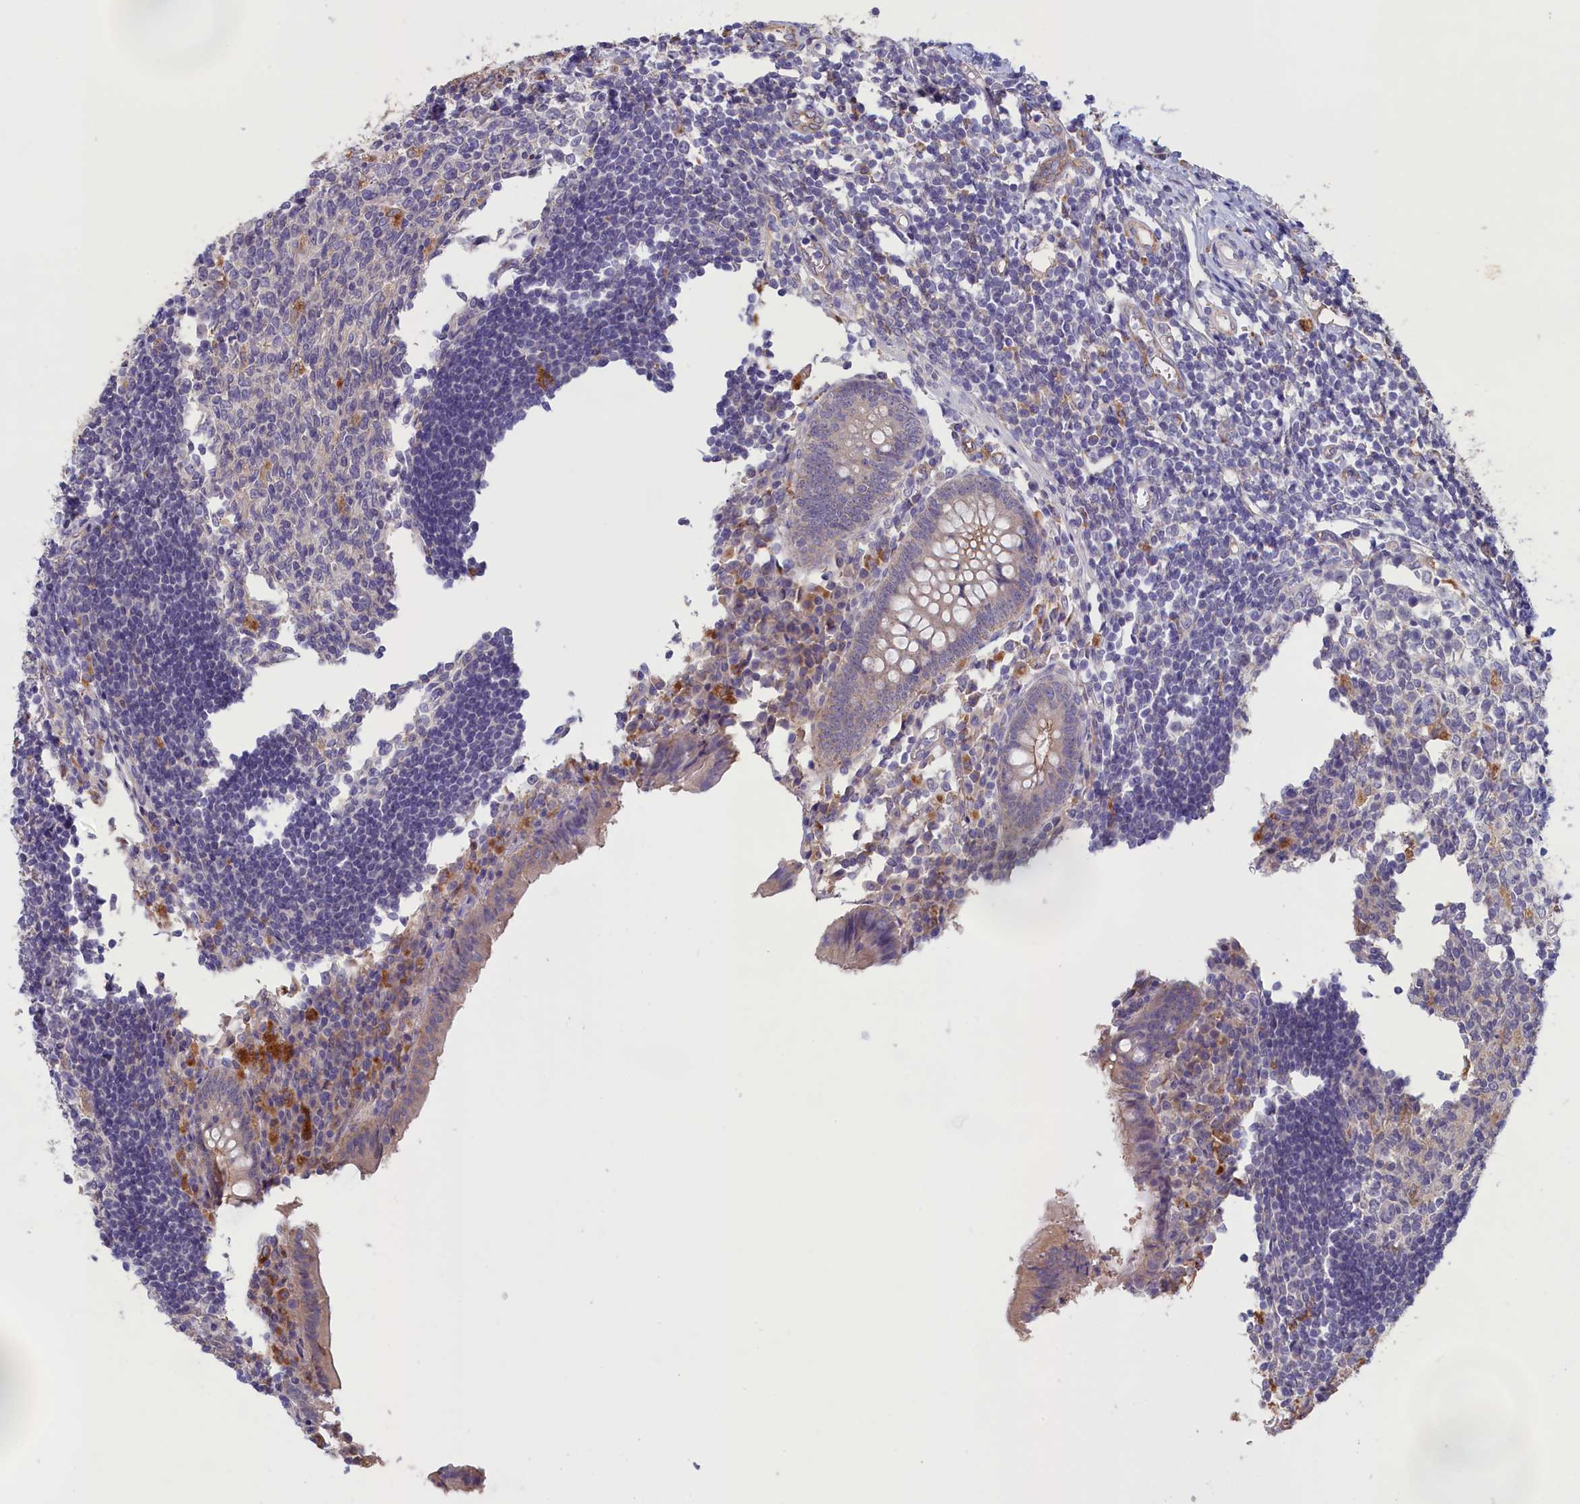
{"staining": {"intensity": "weak", "quantity": "25%-75%", "location": "cytoplasmic/membranous"}, "tissue": "appendix", "cell_type": "Glandular cells", "image_type": "normal", "snomed": [{"axis": "morphology", "description": "Normal tissue, NOS"}, {"axis": "topography", "description": "Appendix"}], "caption": "Appendix stained with DAB immunohistochemistry (IHC) shows low levels of weak cytoplasmic/membranous expression in about 25%-75% of glandular cells. Using DAB (3,3'-diaminobenzidine) (brown) and hematoxylin (blue) stains, captured at high magnification using brightfield microscopy.", "gene": "COL19A1", "patient": {"sex": "female", "age": 17}}